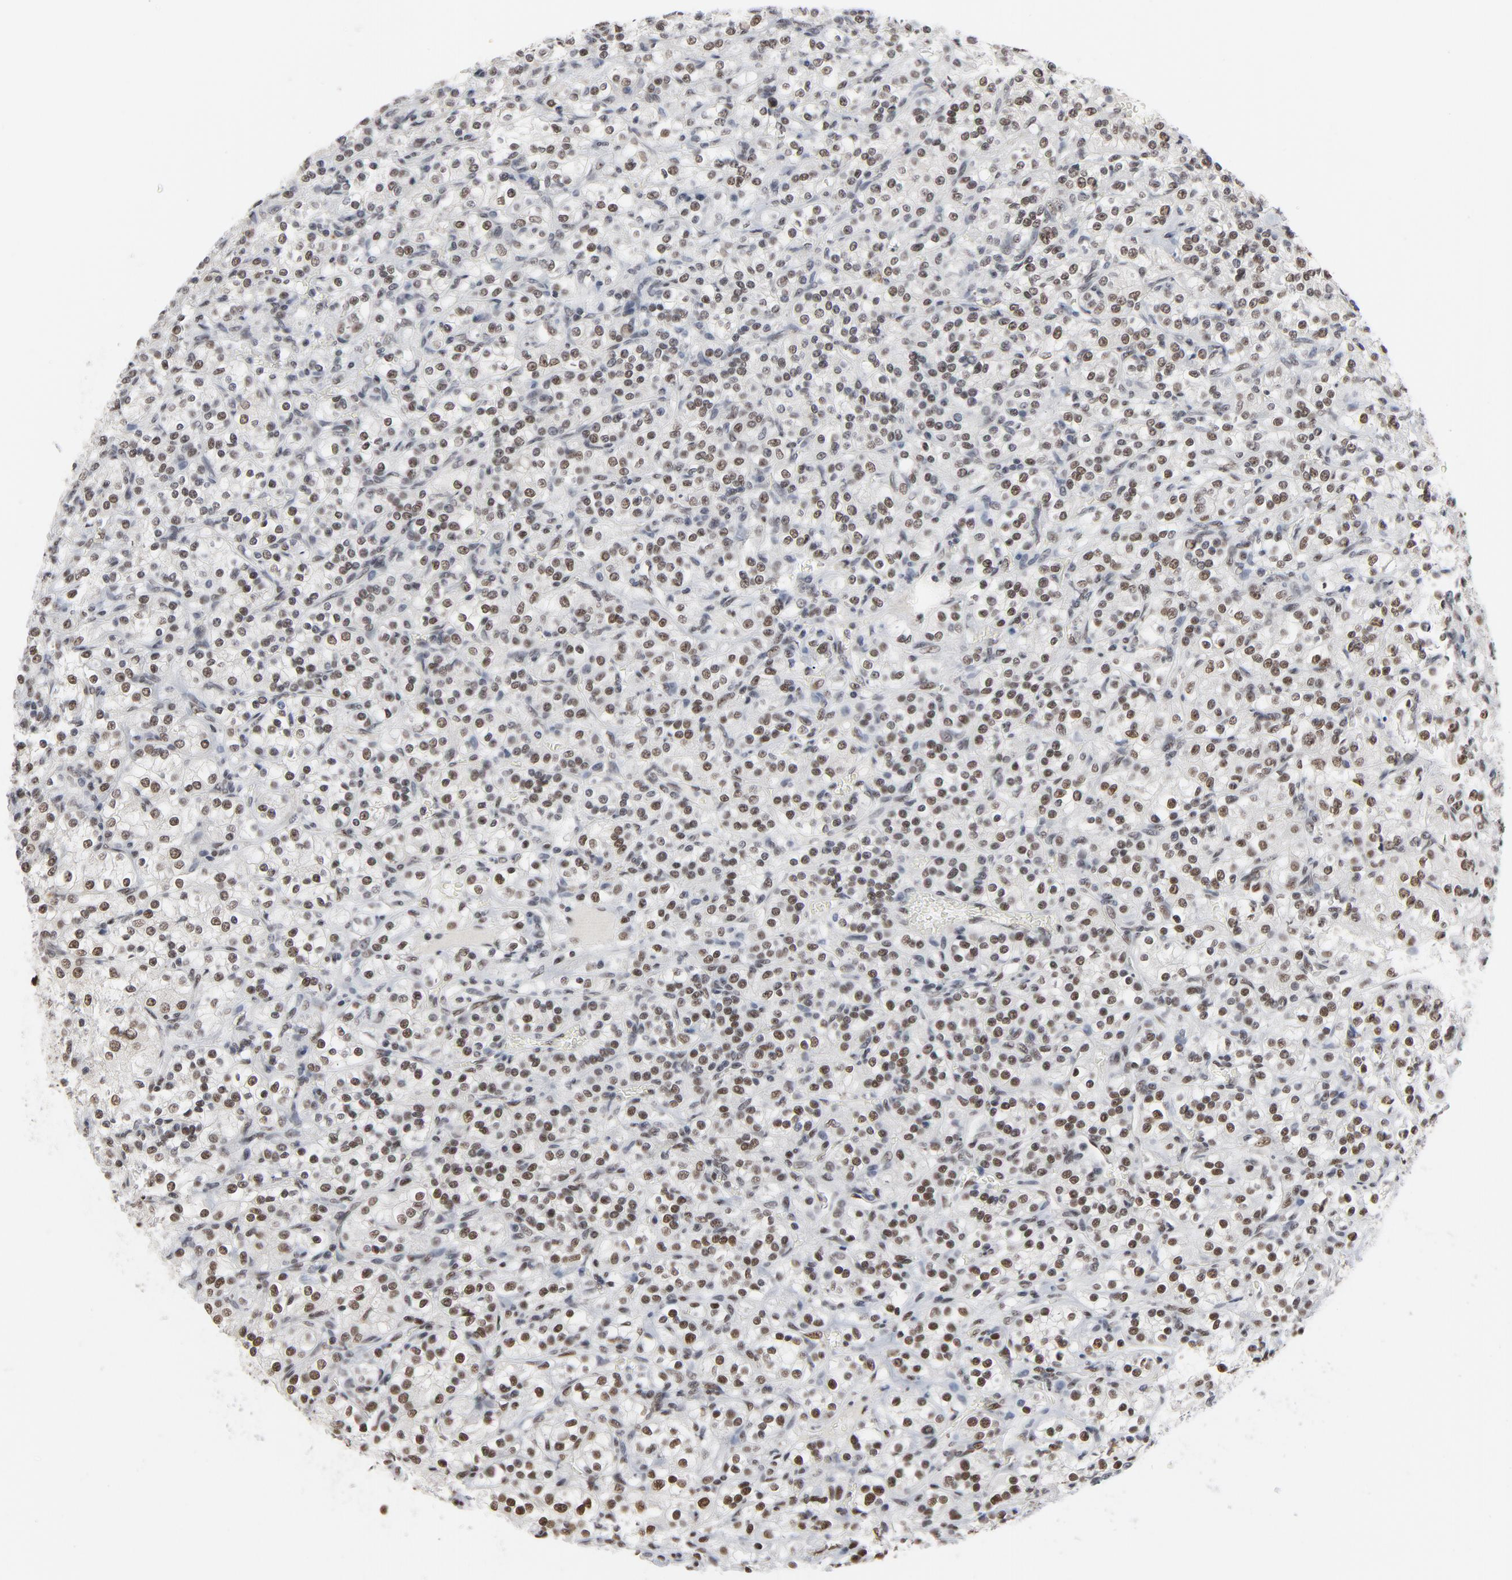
{"staining": {"intensity": "moderate", "quantity": ">75%", "location": "nuclear"}, "tissue": "renal cancer", "cell_type": "Tumor cells", "image_type": "cancer", "snomed": [{"axis": "morphology", "description": "Adenocarcinoma, NOS"}, {"axis": "topography", "description": "Kidney"}], "caption": "Renal adenocarcinoma stained with a brown dye reveals moderate nuclear positive staining in approximately >75% of tumor cells.", "gene": "MRE11", "patient": {"sex": "male", "age": 77}}